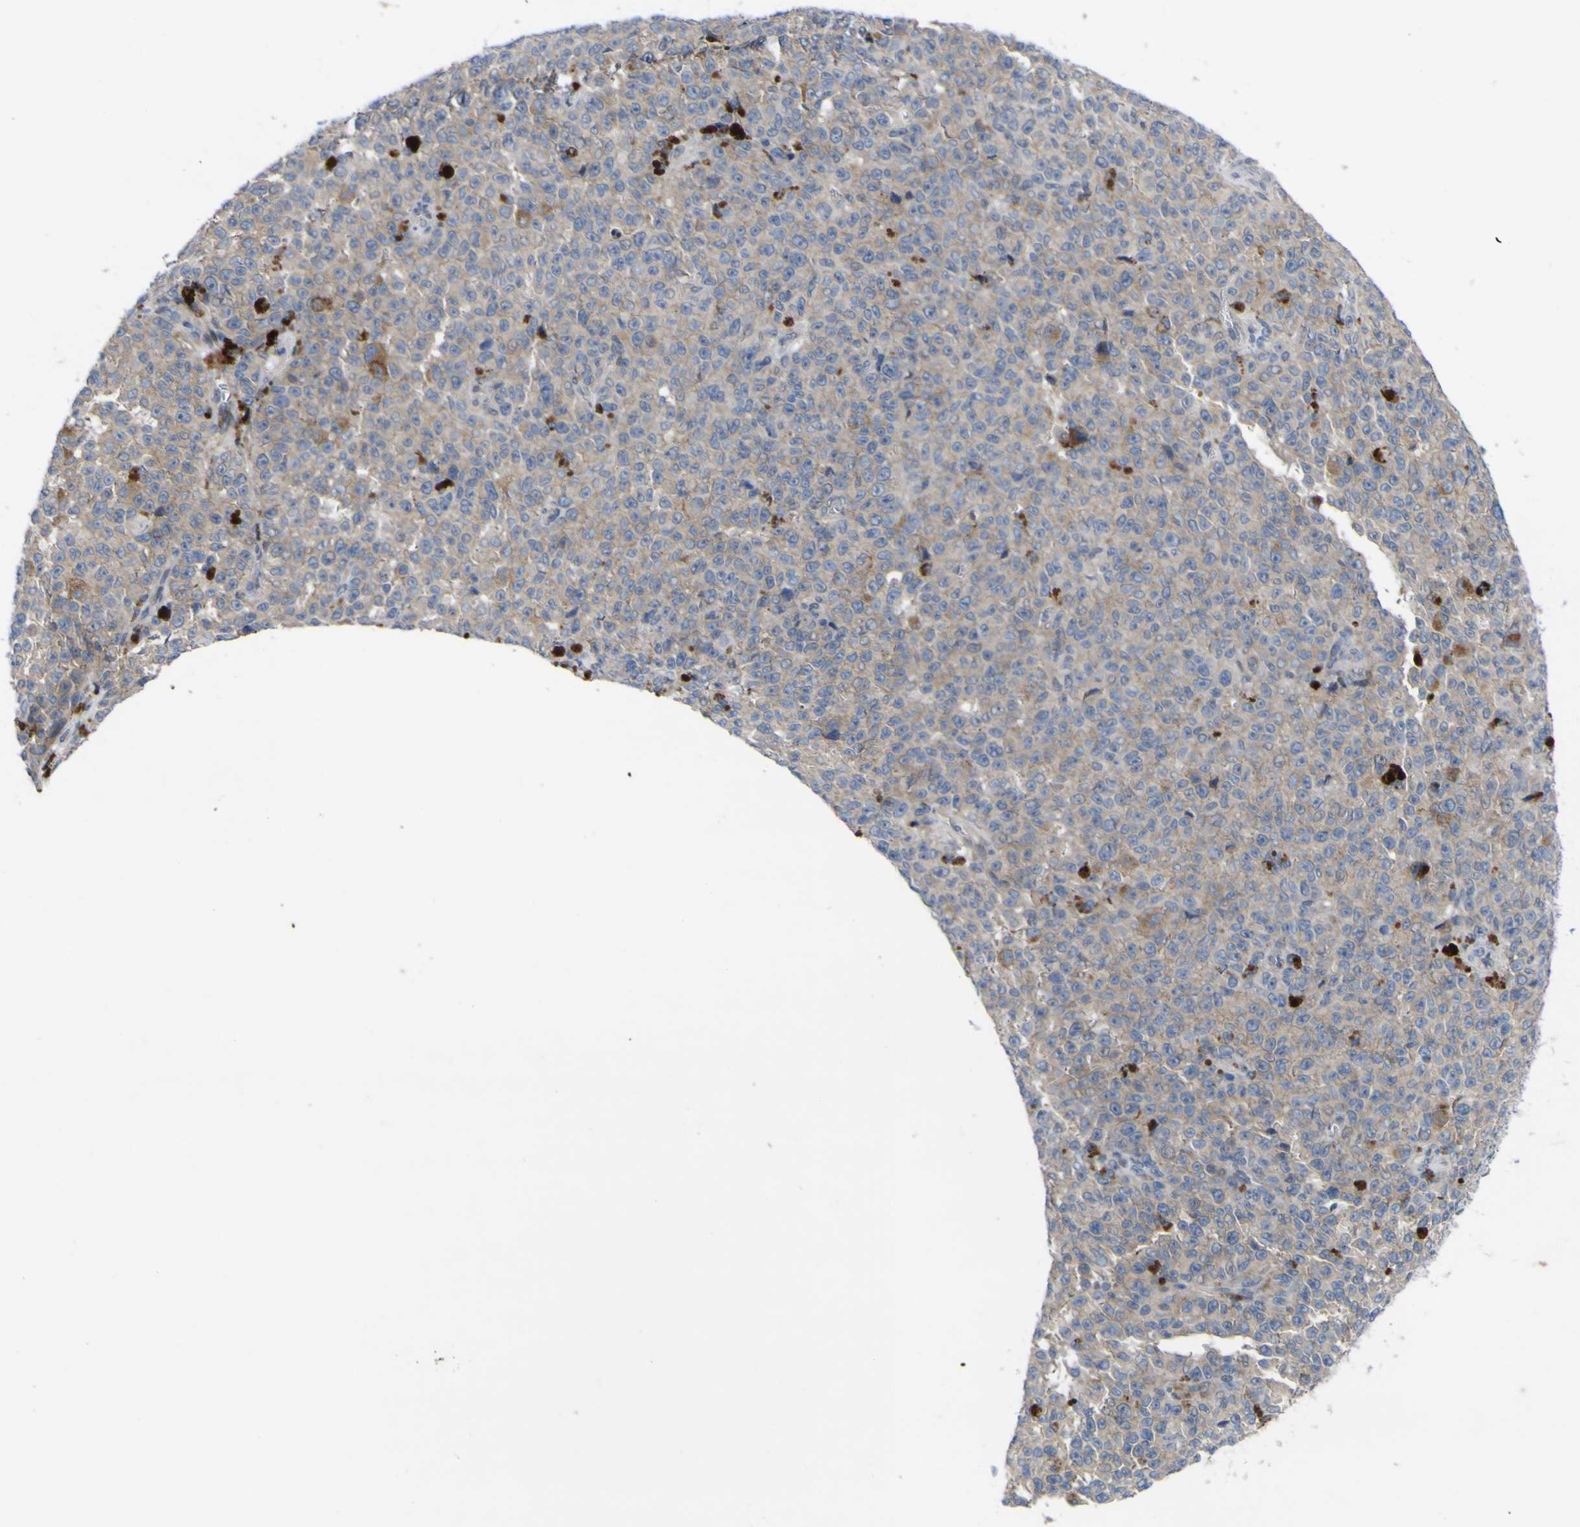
{"staining": {"intensity": "negative", "quantity": "none", "location": "none"}, "tissue": "melanoma", "cell_type": "Tumor cells", "image_type": "cancer", "snomed": [{"axis": "morphology", "description": "Malignant melanoma, NOS"}, {"axis": "topography", "description": "Skin"}], "caption": "The immunohistochemistry (IHC) image has no significant positivity in tumor cells of malignant melanoma tissue.", "gene": "NAV1", "patient": {"sex": "female", "age": 82}}